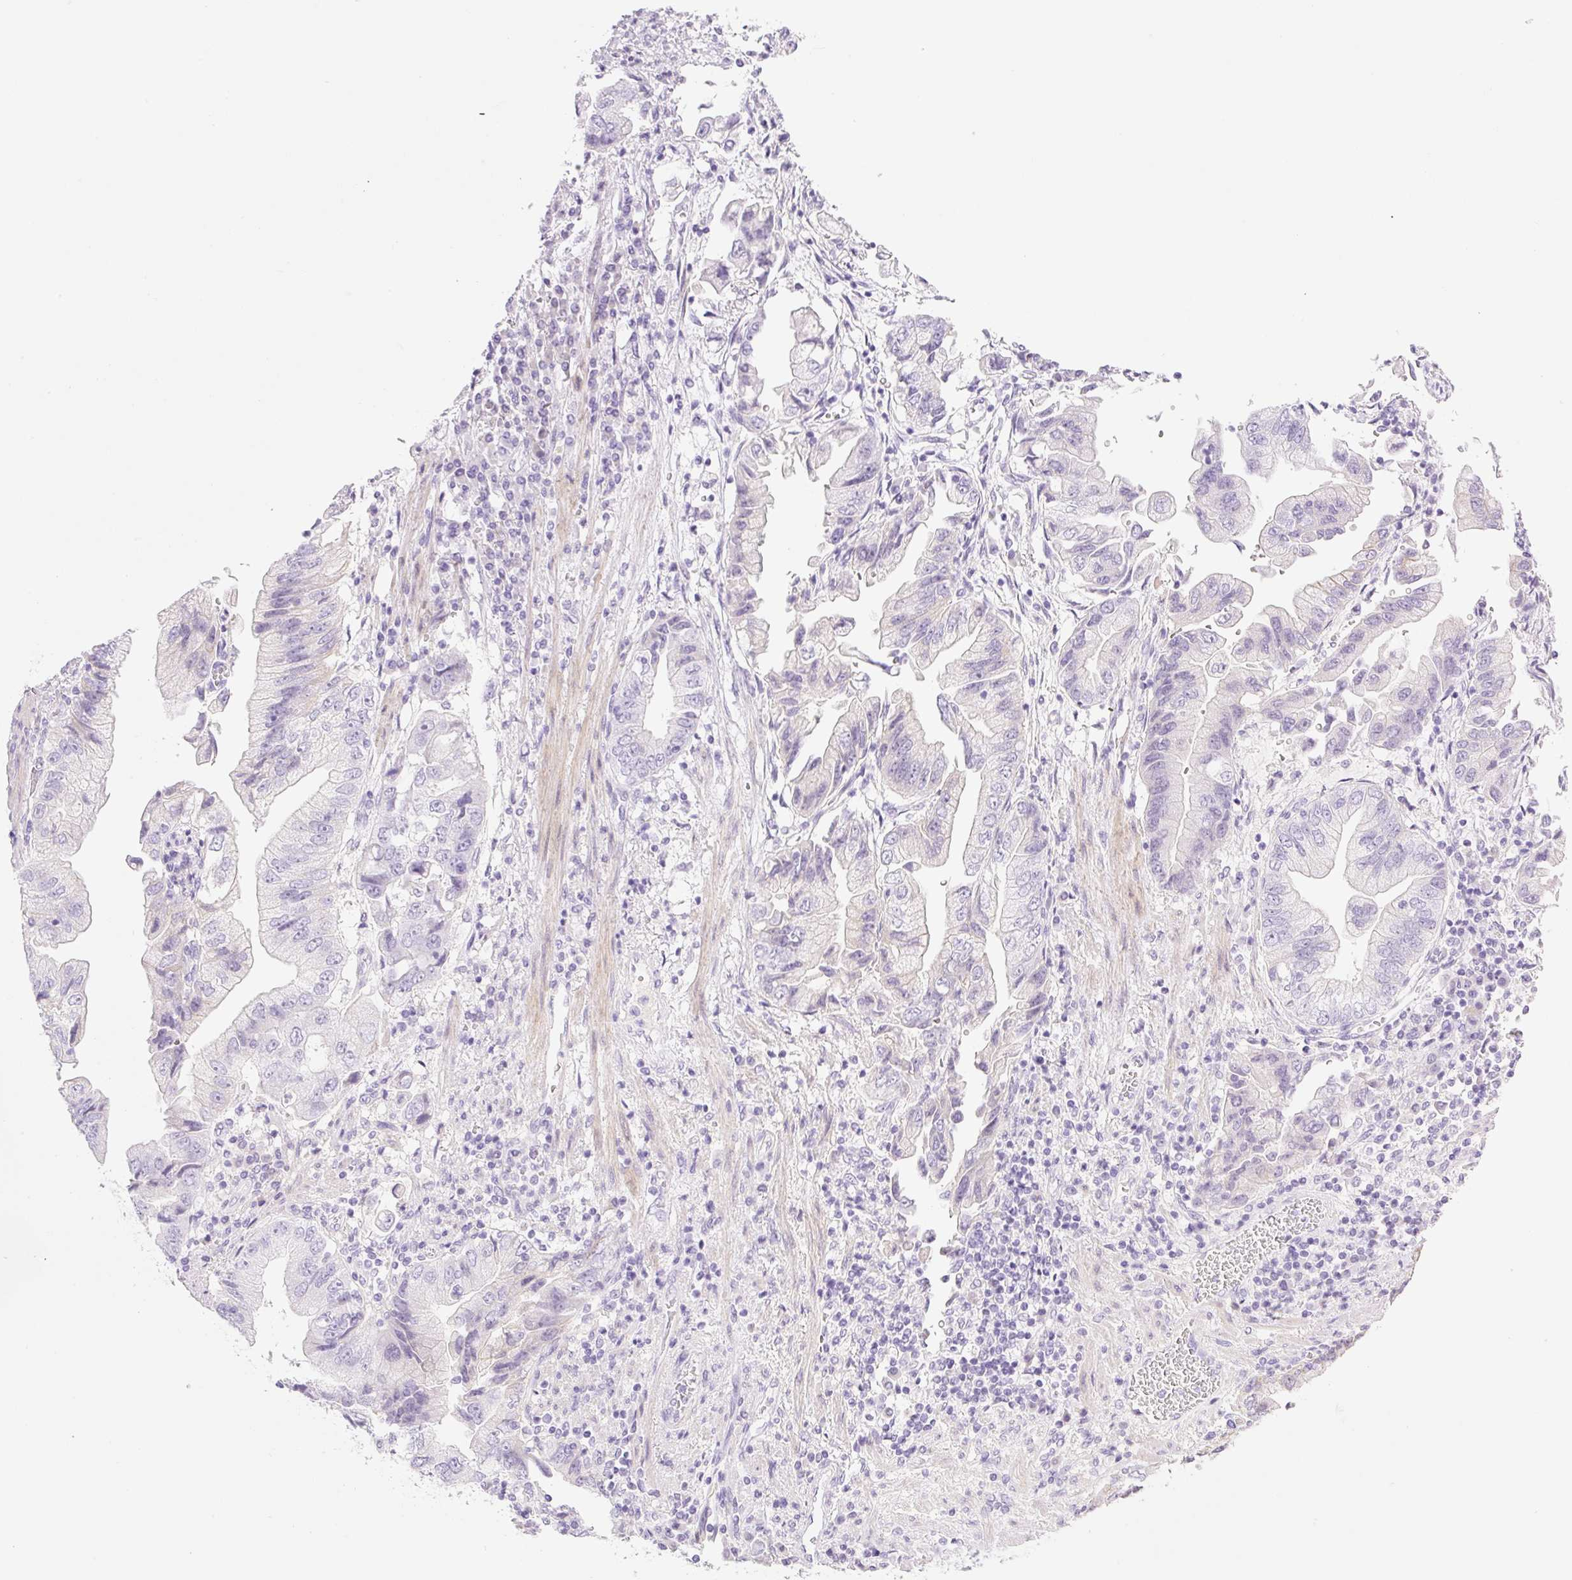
{"staining": {"intensity": "weak", "quantity": "<25%", "location": "cytoplasmic/membranous"}, "tissue": "stomach cancer", "cell_type": "Tumor cells", "image_type": "cancer", "snomed": [{"axis": "morphology", "description": "Adenocarcinoma, NOS"}, {"axis": "topography", "description": "Stomach"}], "caption": "Tumor cells are negative for brown protein staining in stomach cancer (adenocarcinoma).", "gene": "PALM3", "patient": {"sex": "male", "age": 62}}